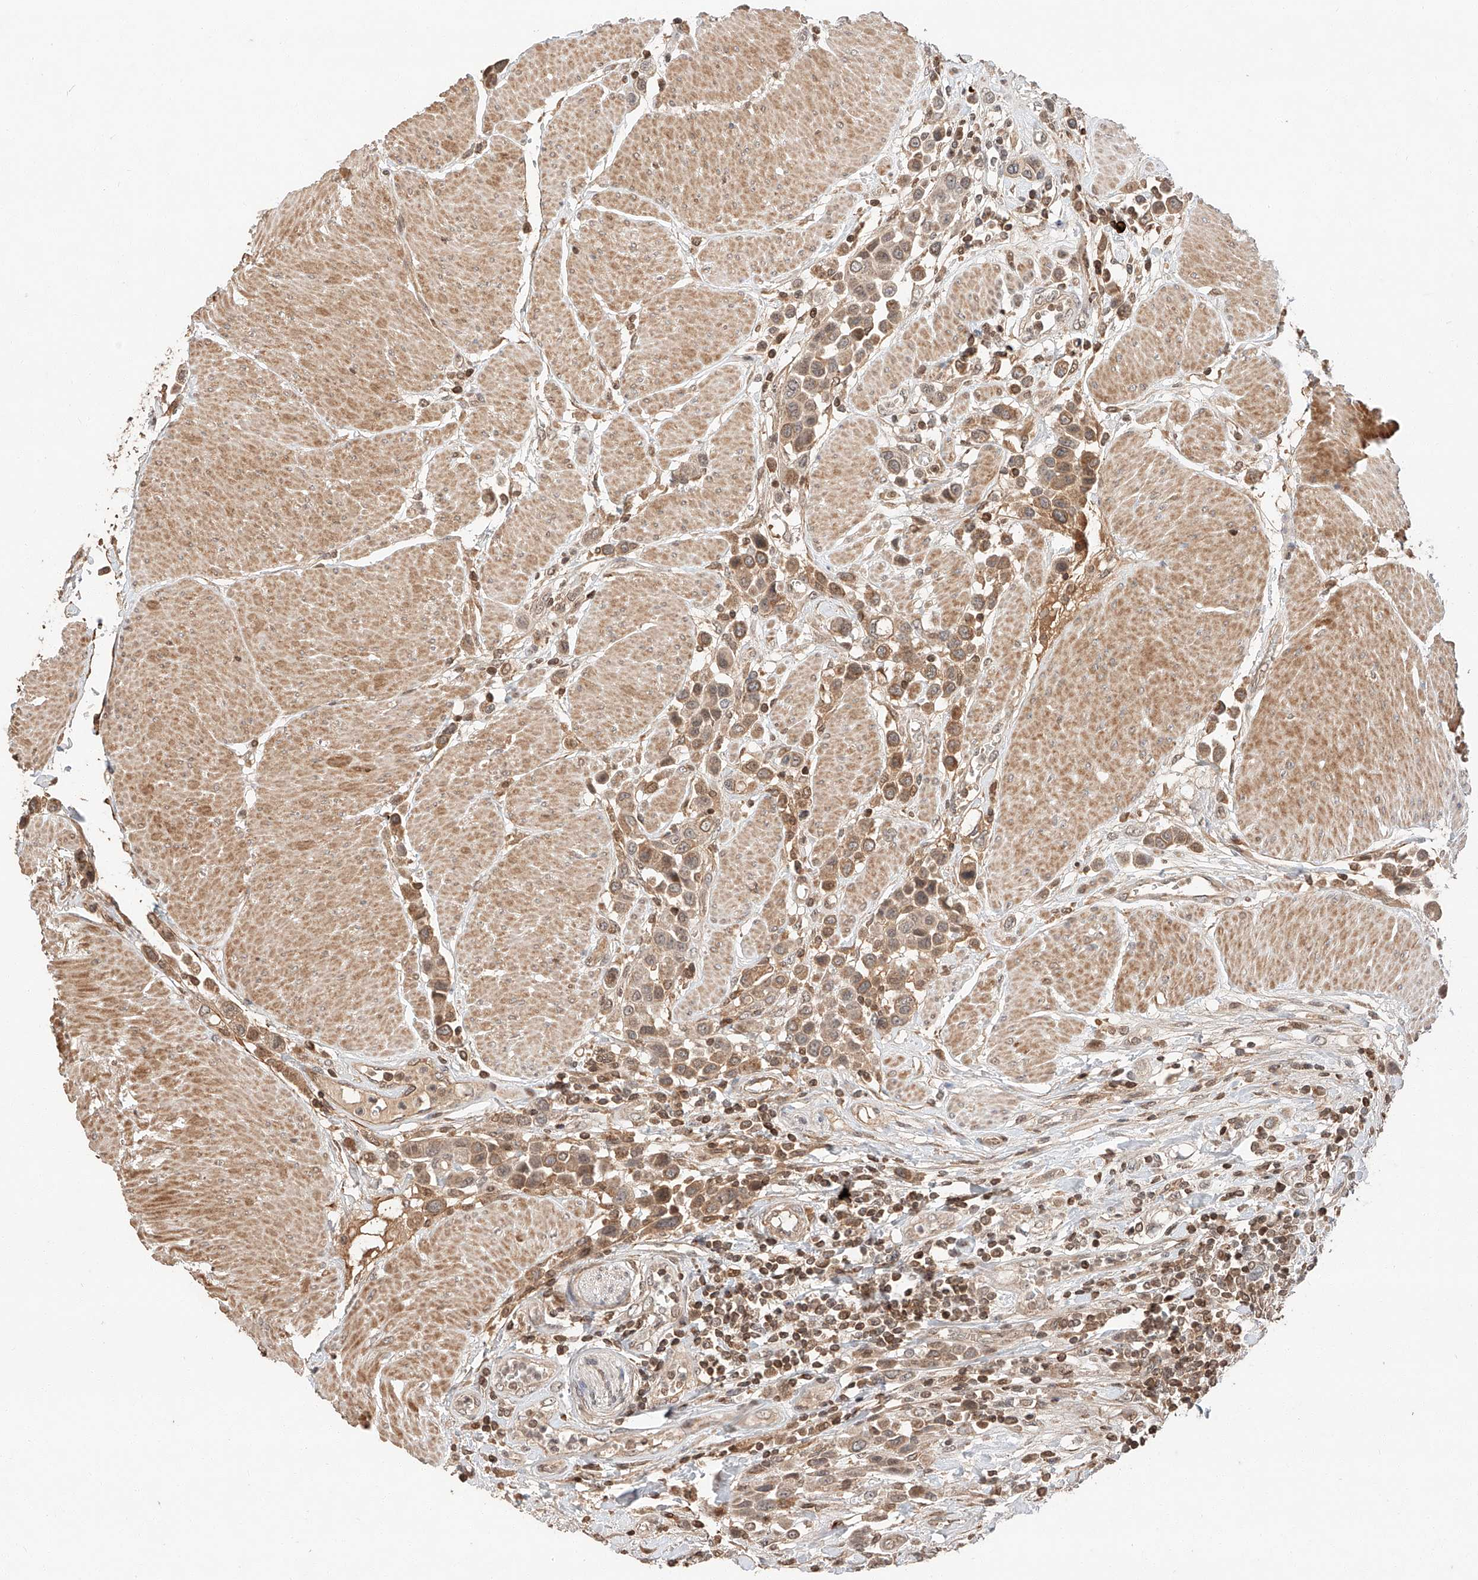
{"staining": {"intensity": "moderate", "quantity": "25%-75%", "location": "cytoplasmic/membranous"}, "tissue": "urothelial cancer", "cell_type": "Tumor cells", "image_type": "cancer", "snomed": [{"axis": "morphology", "description": "Urothelial carcinoma, High grade"}, {"axis": "topography", "description": "Urinary bladder"}], "caption": "Brown immunohistochemical staining in urothelial cancer displays moderate cytoplasmic/membranous staining in about 25%-75% of tumor cells.", "gene": "ARHGAP33", "patient": {"sex": "male", "age": 50}}